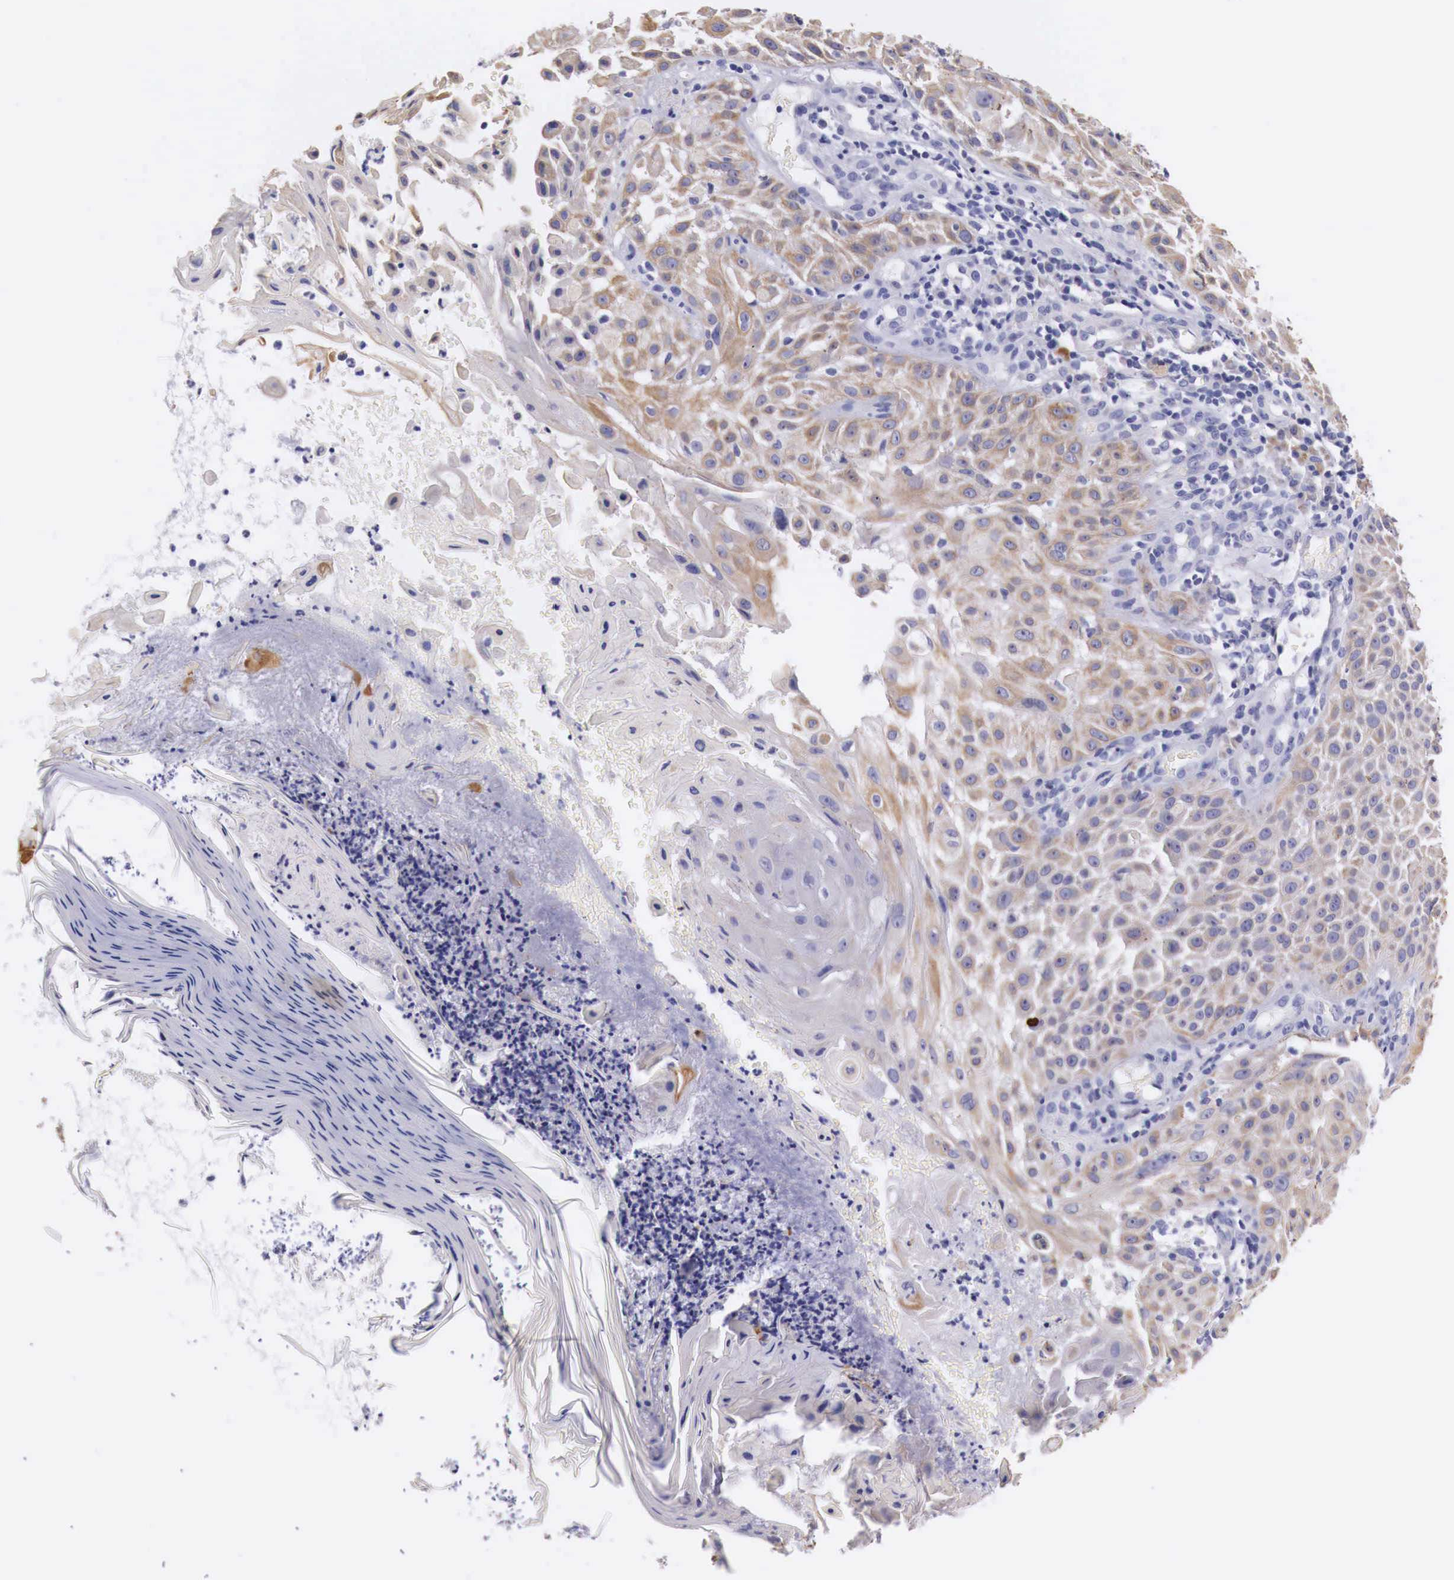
{"staining": {"intensity": "weak", "quantity": "25%-75%", "location": "cytoplasmic/membranous"}, "tissue": "skin cancer", "cell_type": "Tumor cells", "image_type": "cancer", "snomed": [{"axis": "morphology", "description": "Squamous cell carcinoma, NOS"}, {"axis": "topography", "description": "Skin"}], "caption": "Immunohistochemistry (IHC) of squamous cell carcinoma (skin) reveals low levels of weak cytoplasmic/membranous positivity in about 25%-75% of tumor cells.", "gene": "NREP", "patient": {"sex": "female", "age": 89}}